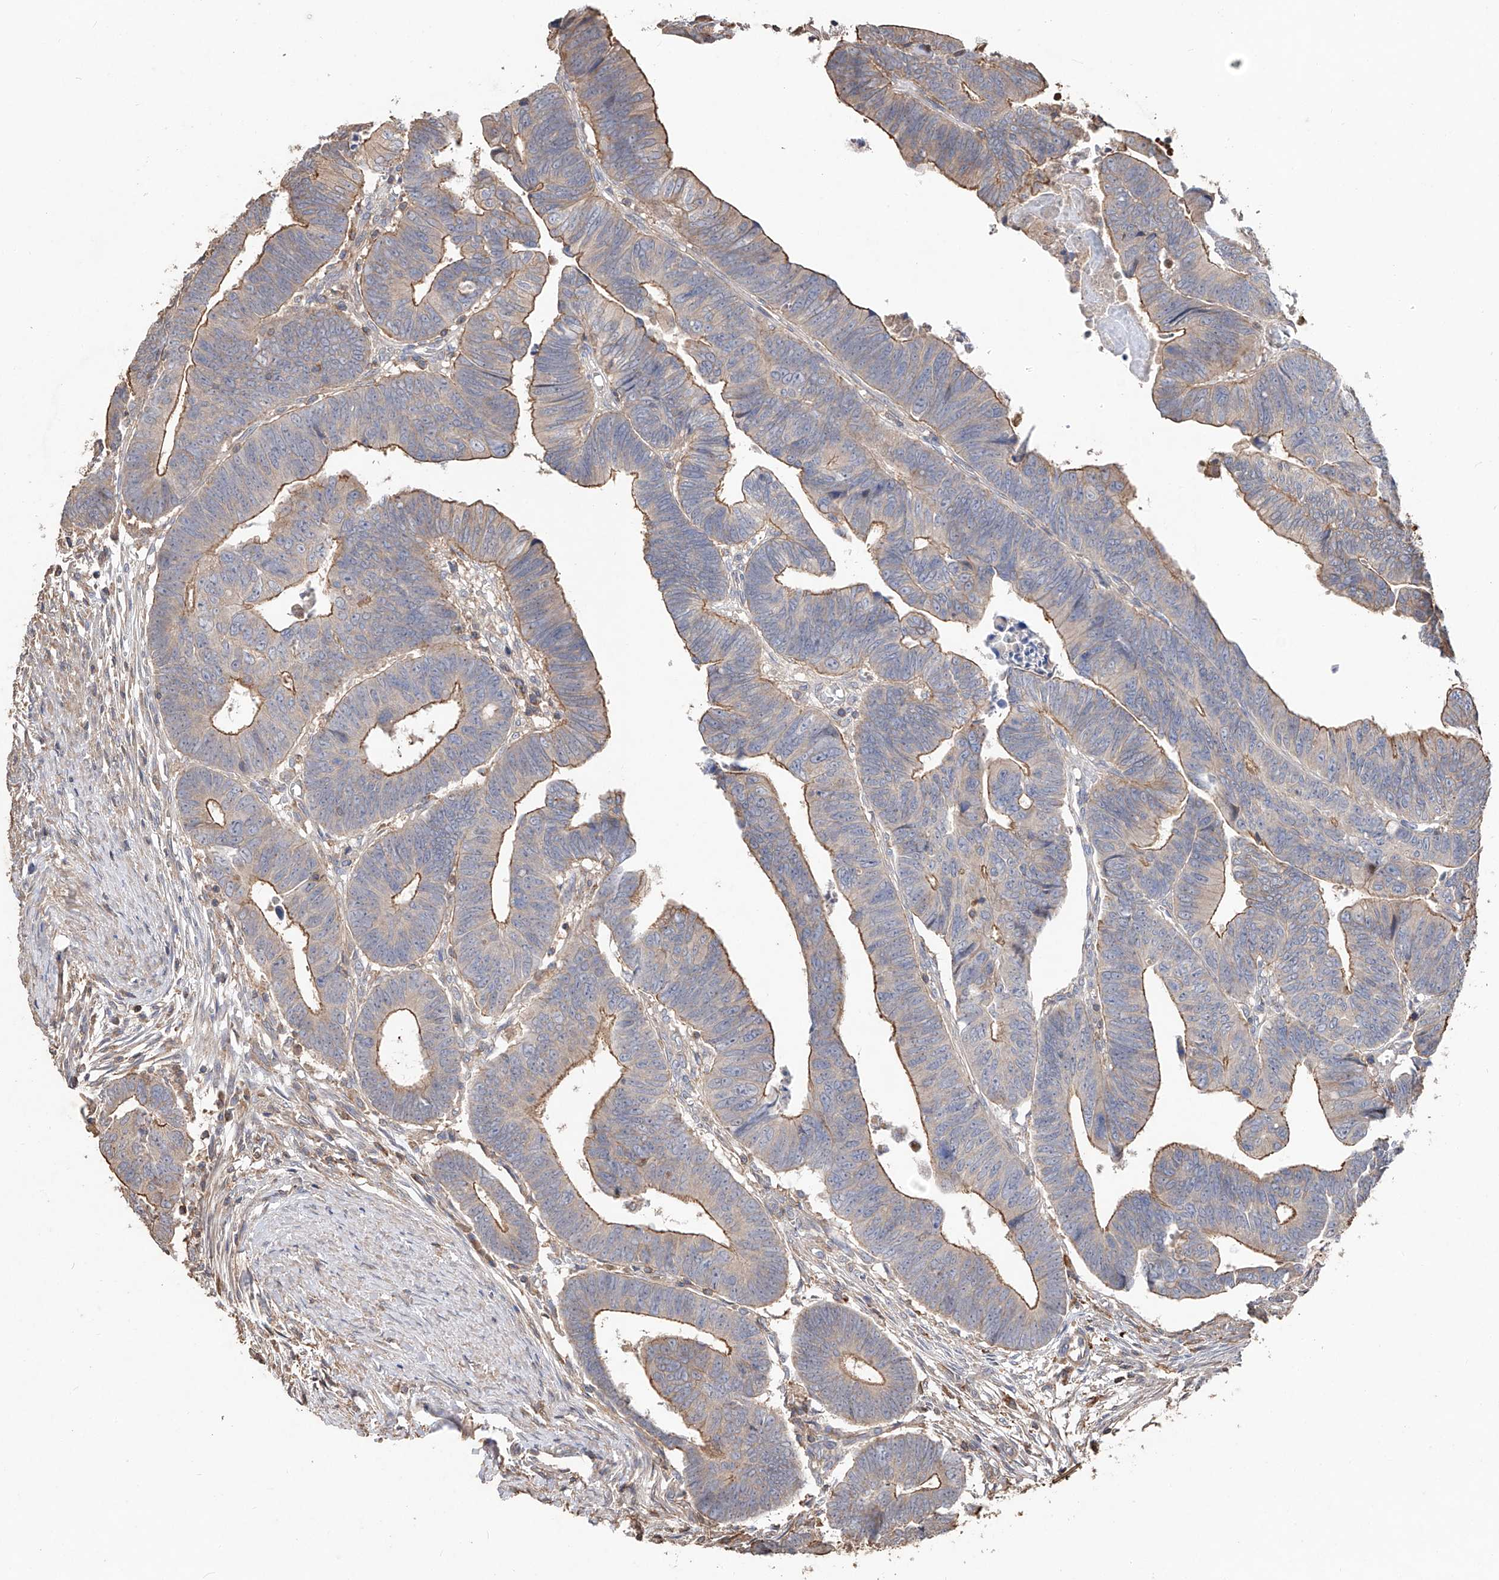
{"staining": {"intensity": "moderate", "quantity": "25%-75%", "location": "cytoplasmic/membranous"}, "tissue": "colorectal cancer", "cell_type": "Tumor cells", "image_type": "cancer", "snomed": [{"axis": "morphology", "description": "Adenocarcinoma, NOS"}, {"axis": "topography", "description": "Rectum"}], "caption": "Tumor cells reveal medium levels of moderate cytoplasmic/membranous expression in approximately 25%-75% of cells in adenocarcinoma (colorectal).", "gene": "EDN1", "patient": {"sex": "female", "age": 65}}